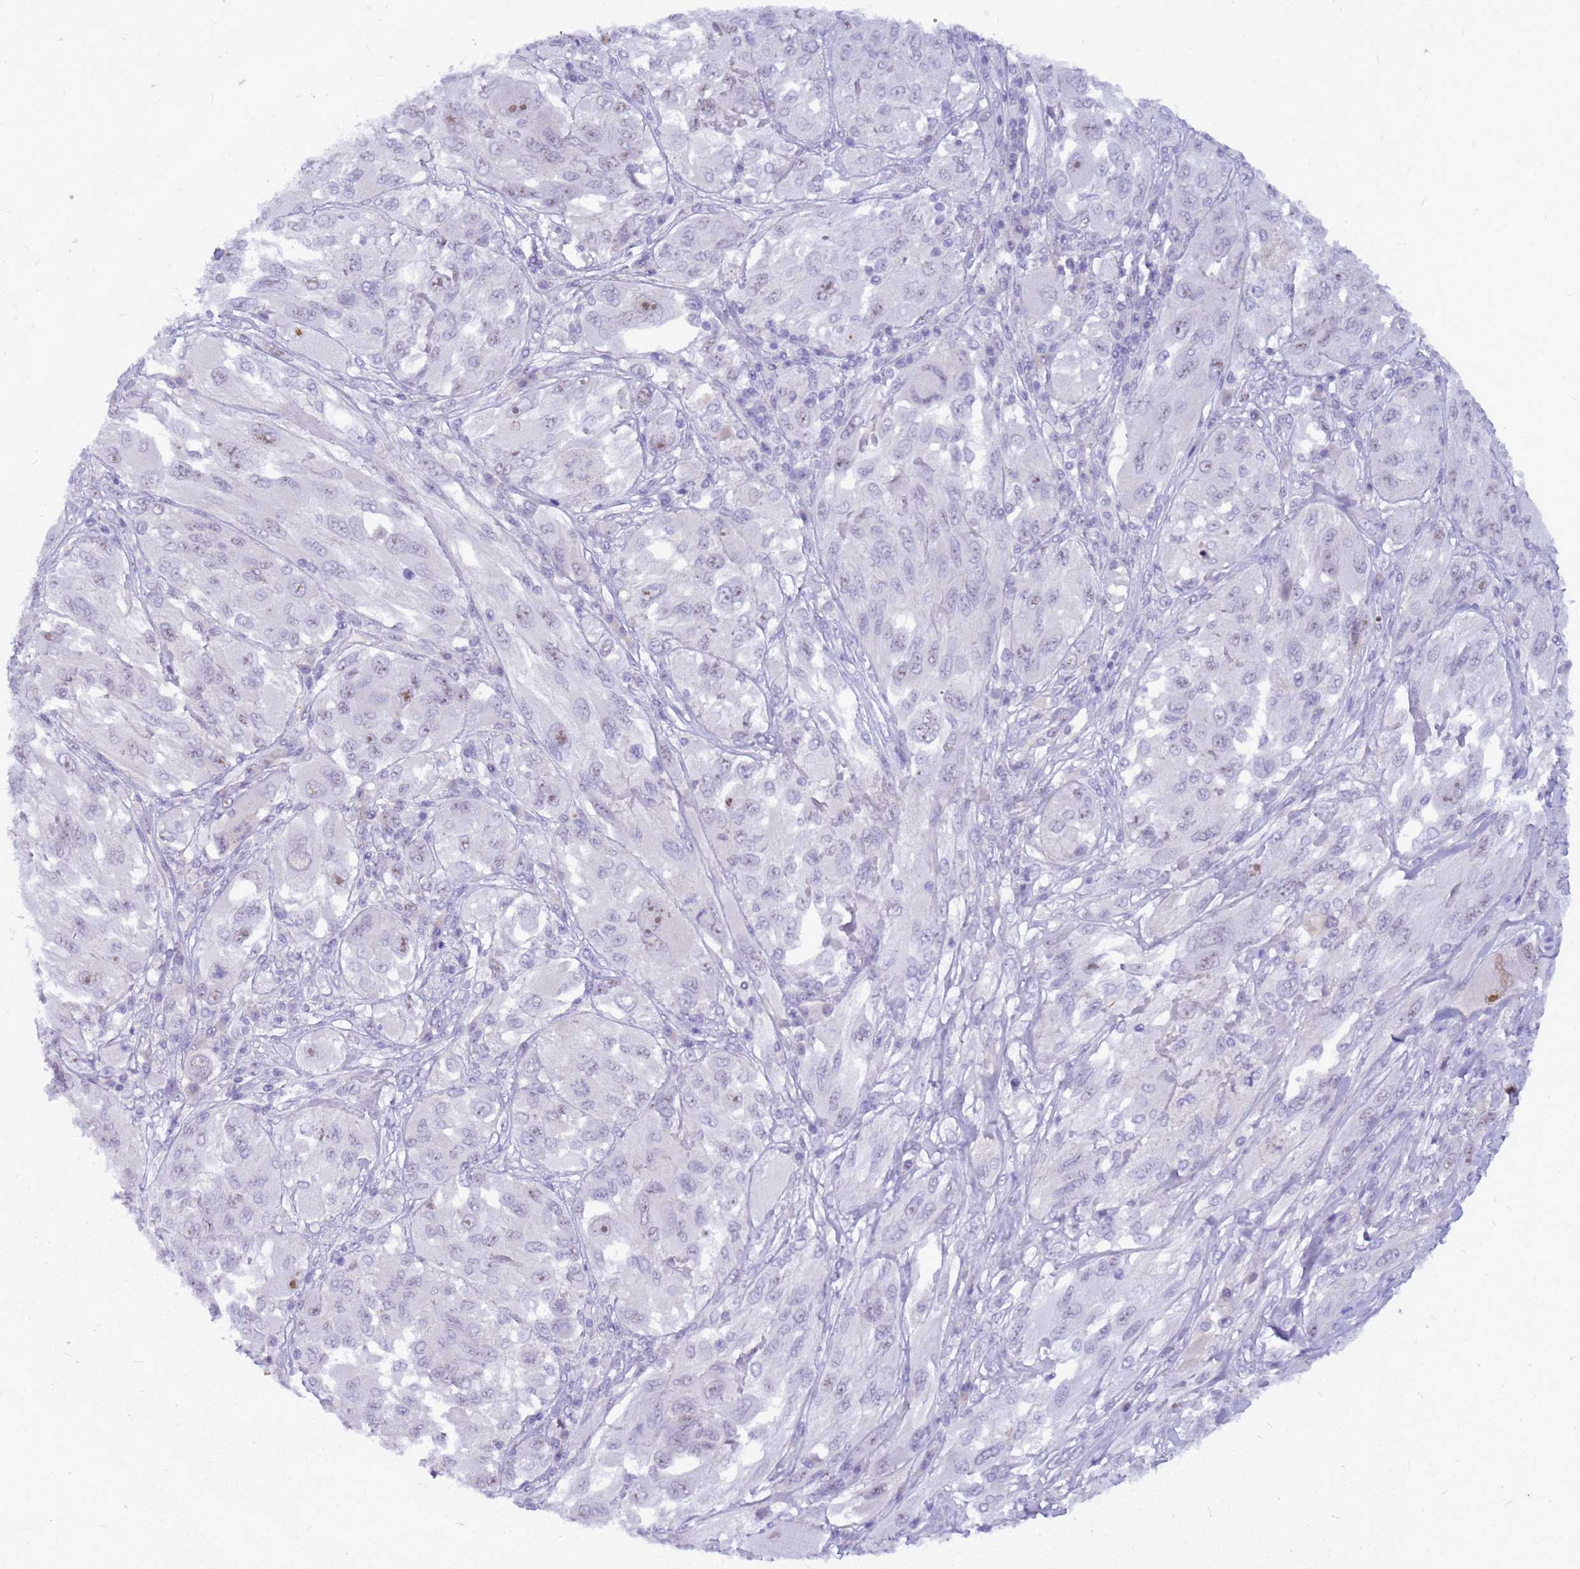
{"staining": {"intensity": "negative", "quantity": "none", "location": "none"}, "tissue": "melanoma", "cell_type": "Tumor cells", "image_type": "cancer", "snomed": [{"axis": "morphology", "description": "Malignant melanoma, NOS"}, {"axis": "topography", "description": "Skin"}], "caption": "There is no significant expression in tumor cells of malignant melanoma.", "gene": "DMRTC2", "patient": {"sex": "female", "age": 91}}